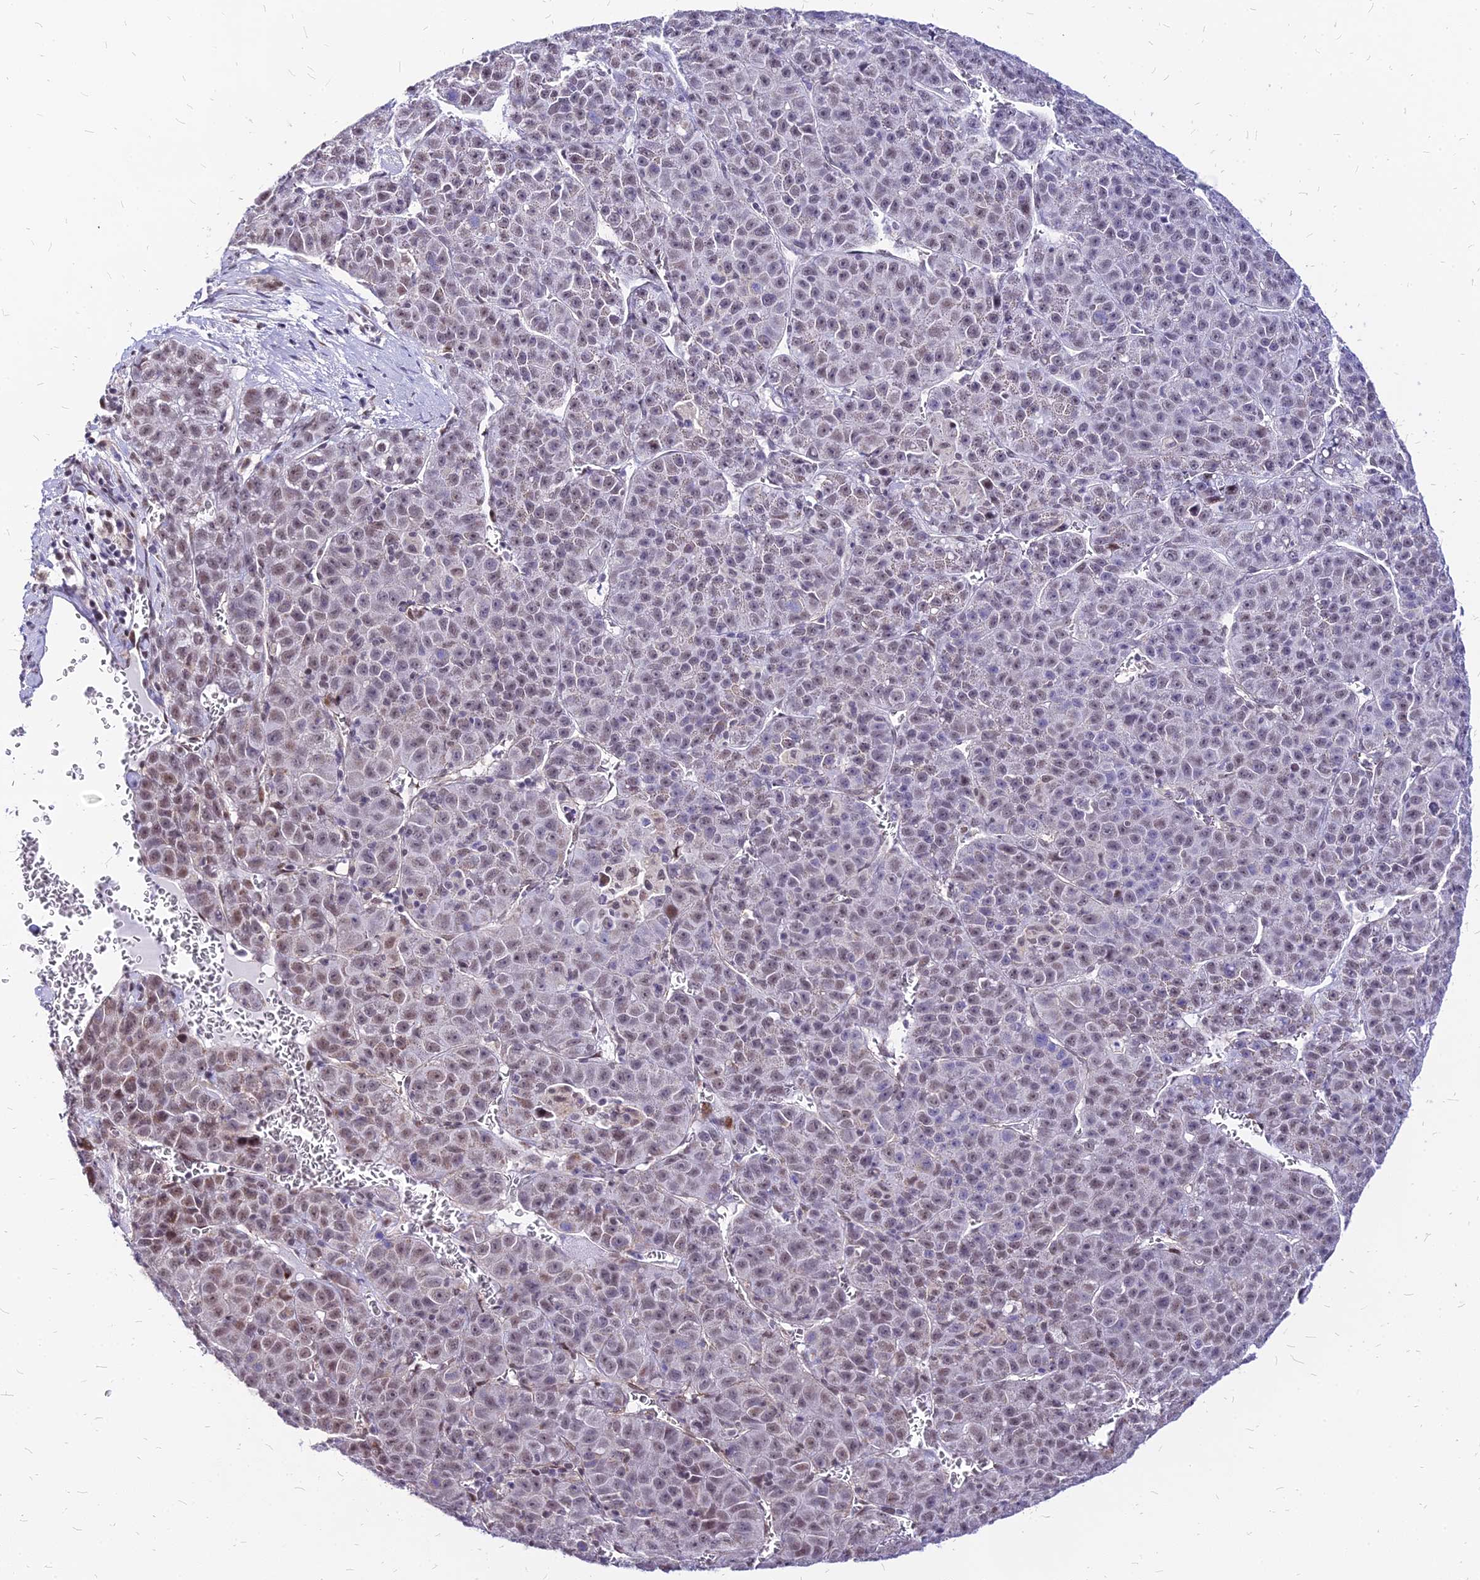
{"staining": {"intensity": "moderate", "quantity": "<25%", "location": "nuclear"}, "tissue": "liver cancer", "cell_type": "Tumor cells", "image_type": "cancer", "snomed": [{"axis": "morphology", "description": "Carcinoma, Hepatocellular, NOS"}, {"axis": "topography", "description": "Liver"}], "caption": "Immunohistochemistry (IHC) micrograph of neoplastic tissue: hepatocellular carcinoma (liver) stained using immunohistochemistry (IHC) demonstrates low levels of moderate protein expression localized specifically in the nuclear of tumor cells, appearing as a nuclear brown color.", "gene": "FDX2", "patient": {"sex": "female", "age": 53}}